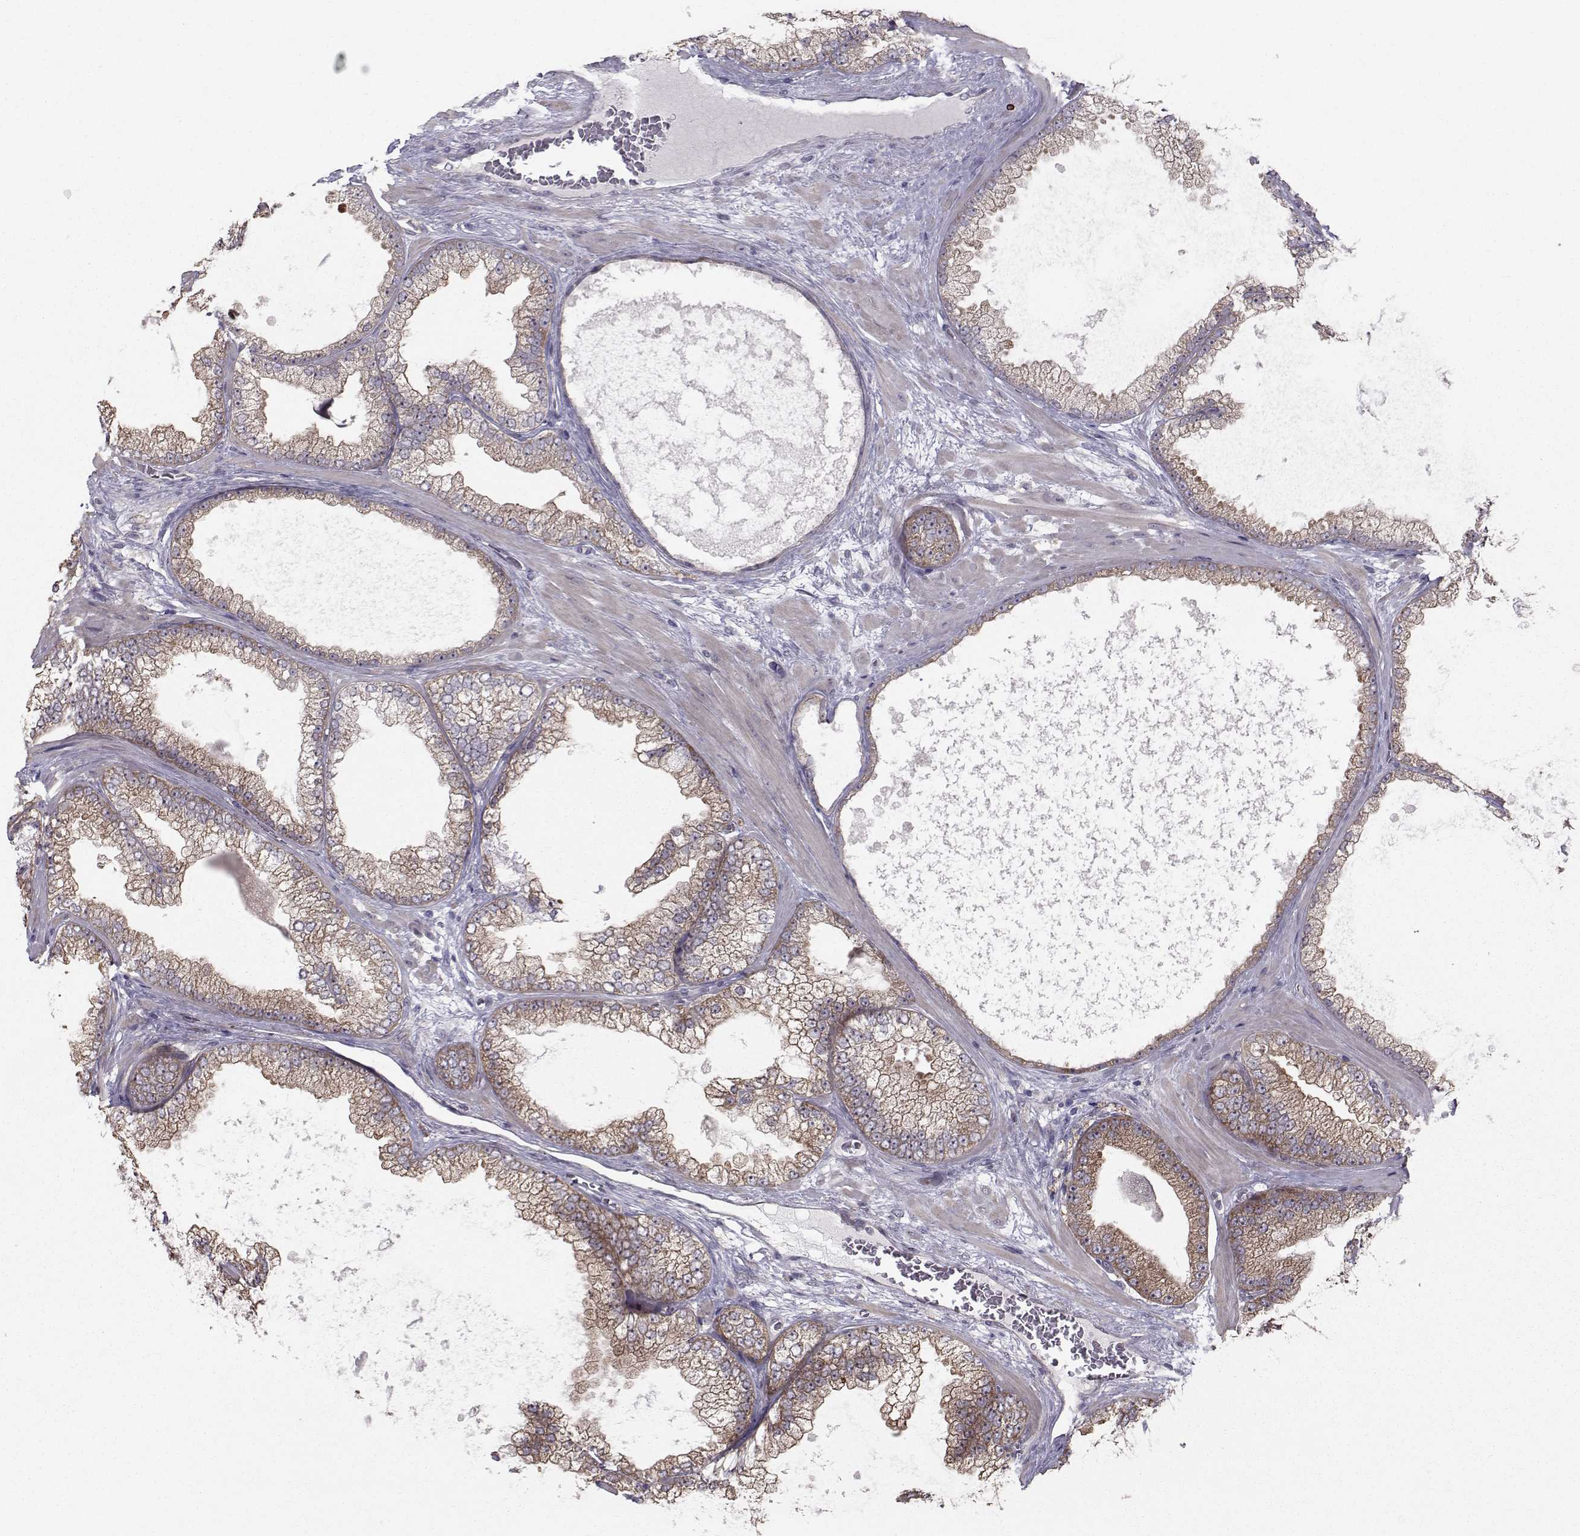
{"staining": {"intensity": "weak", "quantity": "25%-75%", "location": "cytoplasmic/membranous"}, "tissue": "prostate cancer", "cell_type": "Tumor cells", "image_type": "cancer", "snomed": [{"axis": "morphology", "description": "Adenocarcinoma, Low grade"}, {"axis": "topography", "description": "Prostate"}], "caption": "Immunohistochemistry histopathology image of neoplastic tissue: human prostate cancer stained using immunohistochemistry (IHC) demonstrates low levels of weak protein expression localized specifically in the cytoplasmic/membranous of tumor cells, appearing as a cytoplasmic/membranous brown color.", "gene": "HSP90AB1", "patient": {"sex": "male", "age": 57}}